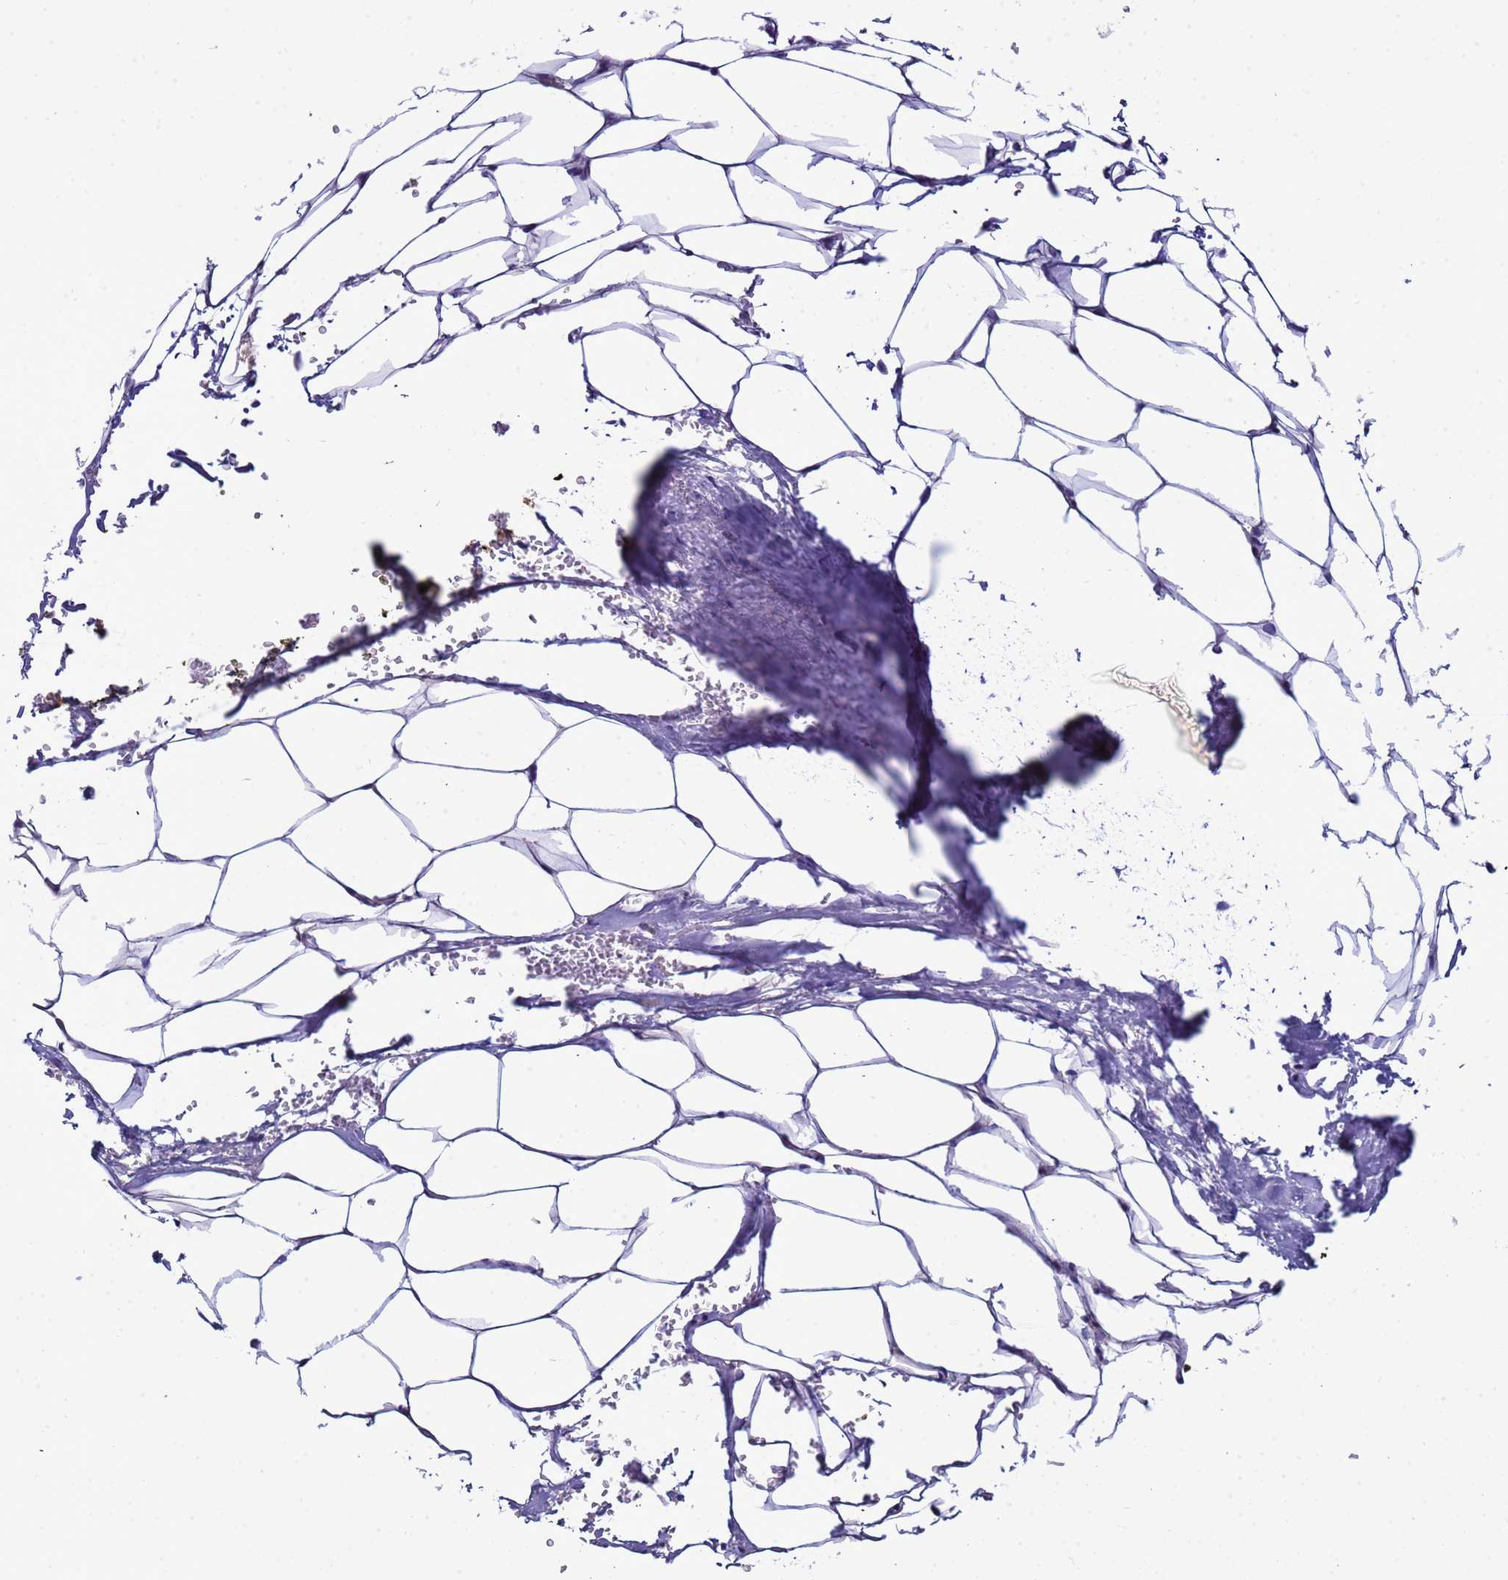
{"staining": {"intensity": "weak", "quantity": ">75%", "location": "cytoplasmic/membranous"}, "tissue": "adipose tissue", "cell_type": "Adipocytes", "image_type": "normal", "snomed": [{"axis": "morphology", "description": "Normal tissue, NOS"}, {"axis": "morphology", "description": "Adenocarcinoma, Low grade"}, {"axis": "topography", "description": "Prostate"}, {"axis": "topography", "description": "Peripheral nerve tissue"}], "caption": "This photomicrograph shows IHC staining of normal human adipose tissue, with low weak cytoplasmic/membranous expression in about >75% of adipocytes.", "gene": "ELMOD2", "patient": {"sex": "male", "age": 63}}